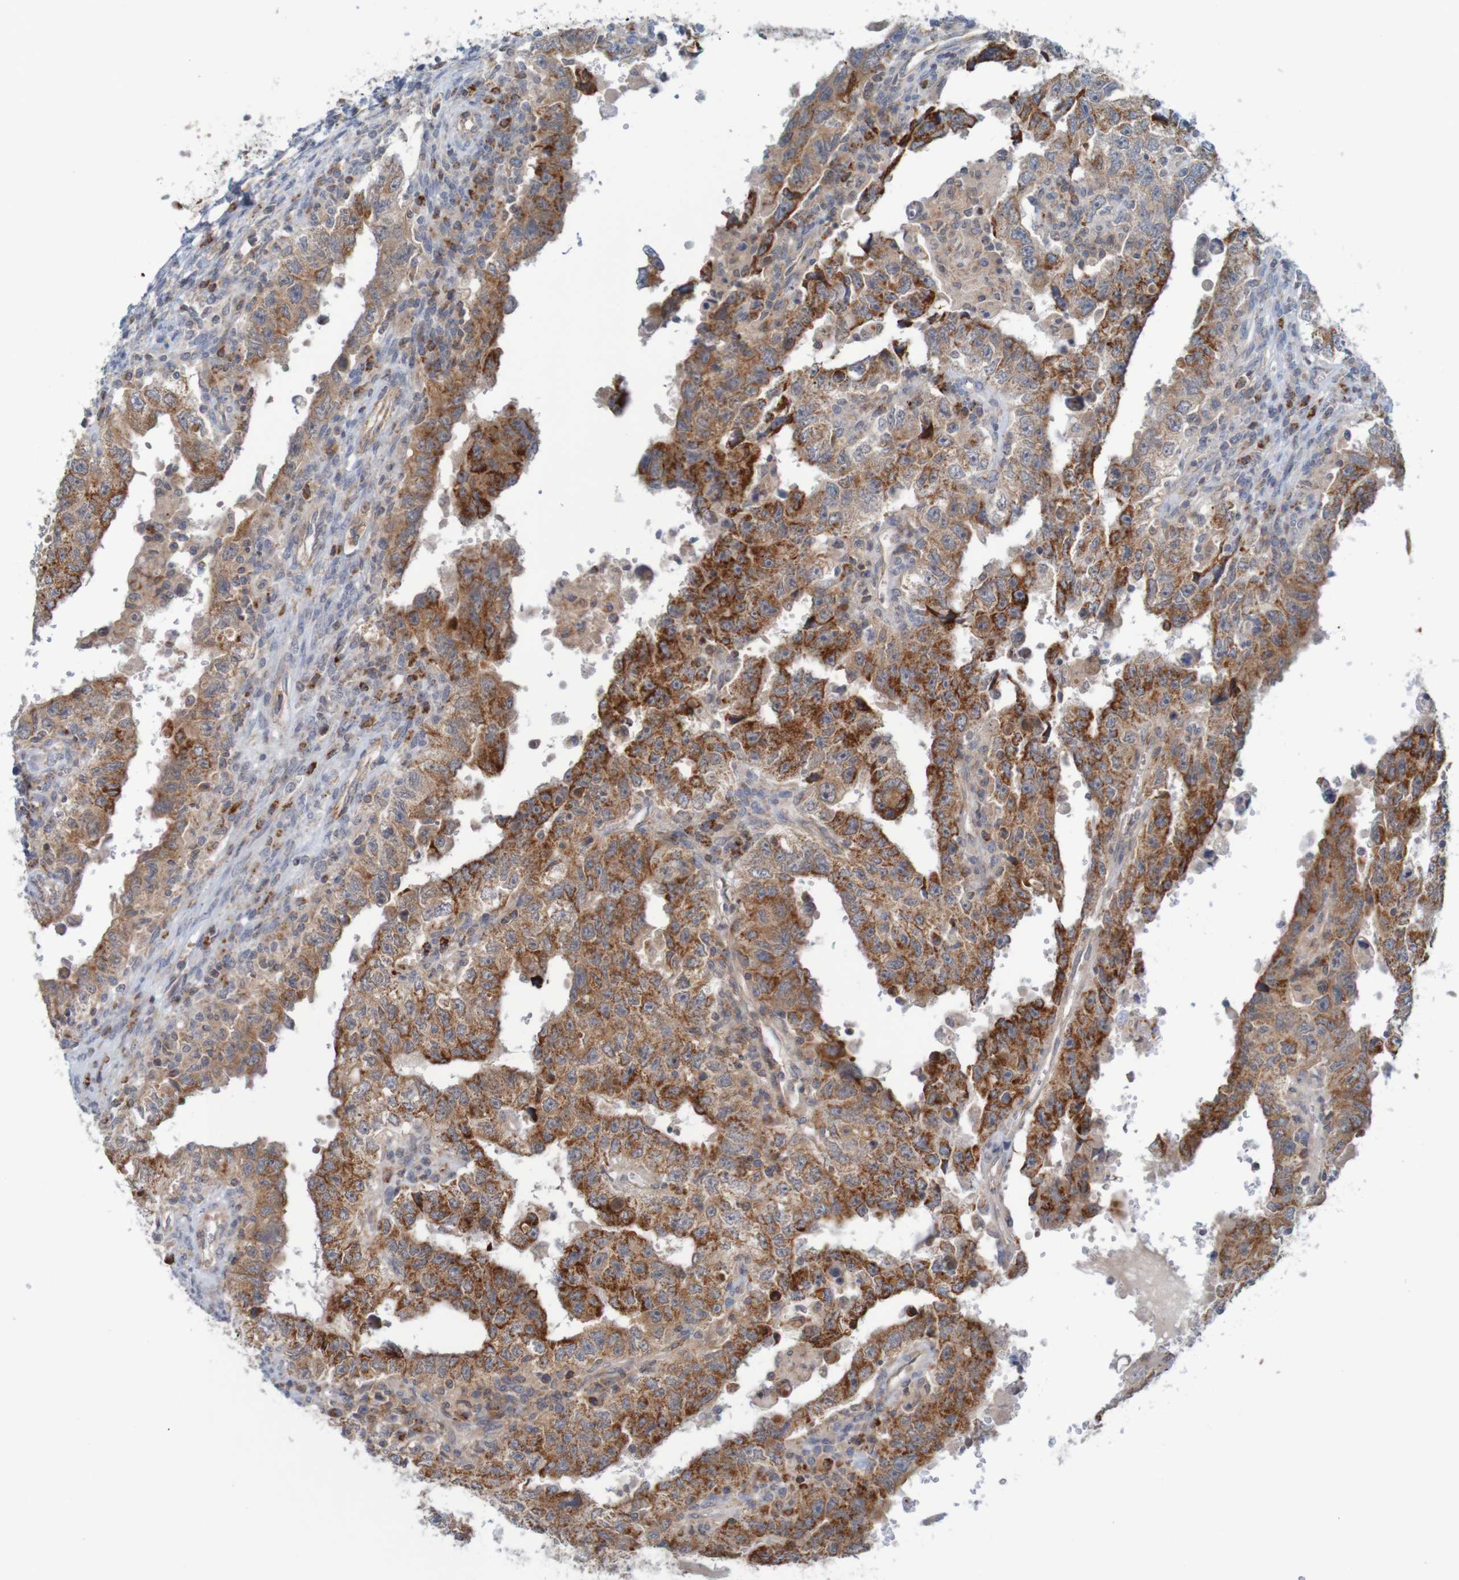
{"staining": {"intensity": "strong", "quantity": ">75%", "location": "cytoplasmic/membranous"}, "tissue": "testis cancer", "cell_type": "Tumor cells", "image_type": "cancer", "snomed": [{"axis": "morphology", "description": "Carcinoma, Embryonal, NOS"}, {"axis": "topography", "description": "Testis"}], "caption": "A photomicrograph of human testis embryonal carcinoma stained for a protein demonstrates strong cytoplasmic/membranous brown staining in tumor cells.", "gene": "NAV2", "patient": {"sex": "male", "age": 26}}